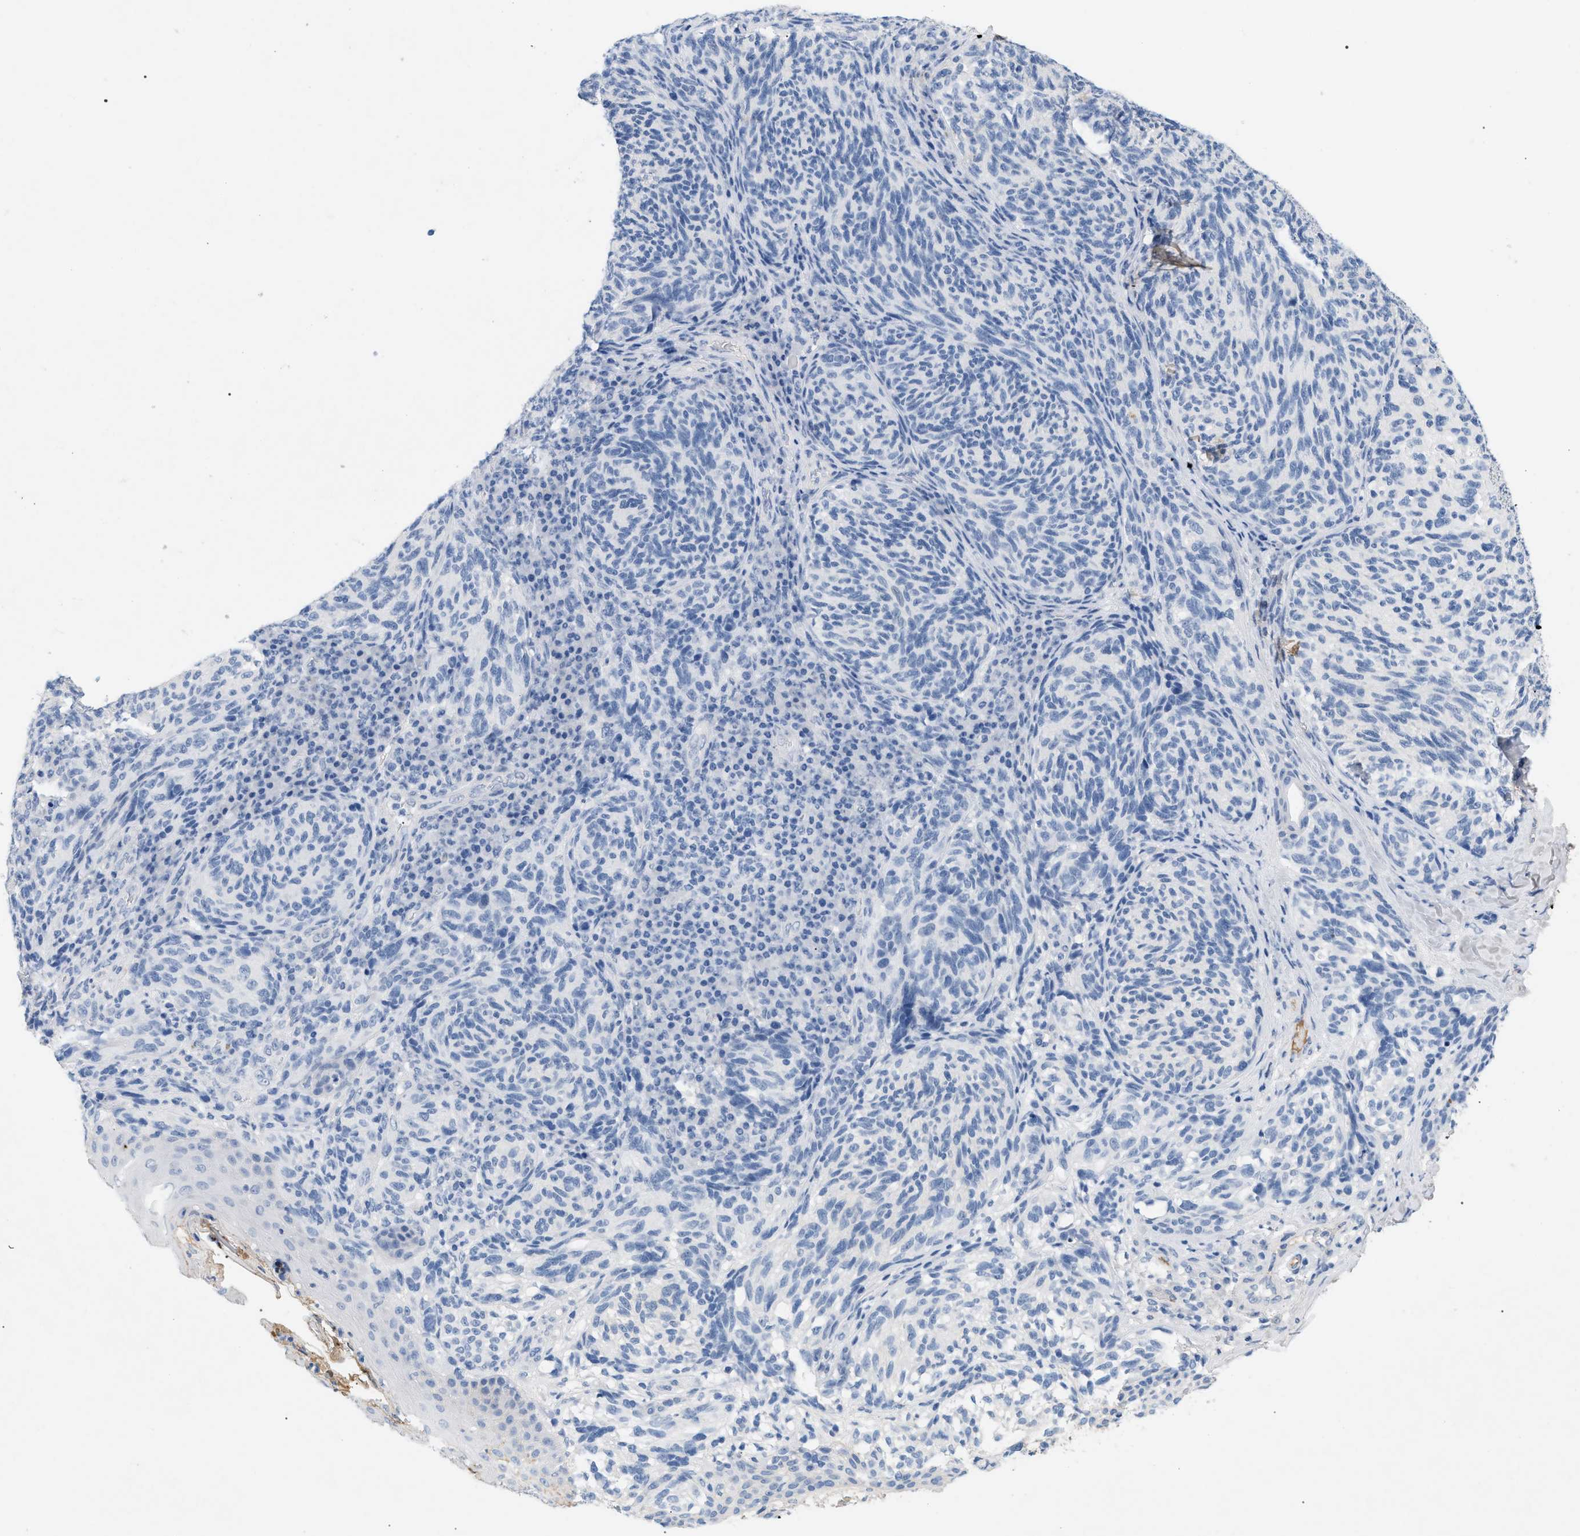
{"staining": {"intensity": "negative", "quantity": "none", "location": "none"}, "tissue": "melanoma", "cell_type": "Tumor cells", "image_type": "cancer", "snomed": [{"axis": "morphology", "description": "Malignant melanoma, NOS"}, {"axis": "topography", "description": "Skin"}], "caption": "Immunohistochemistry micrograph of neoplastic tissue: human melanoma stained with DAB exhibits no significant protein staining in tumor cells.", "gene": "CFH", "patient": {"sex": "female", "age": 73}}